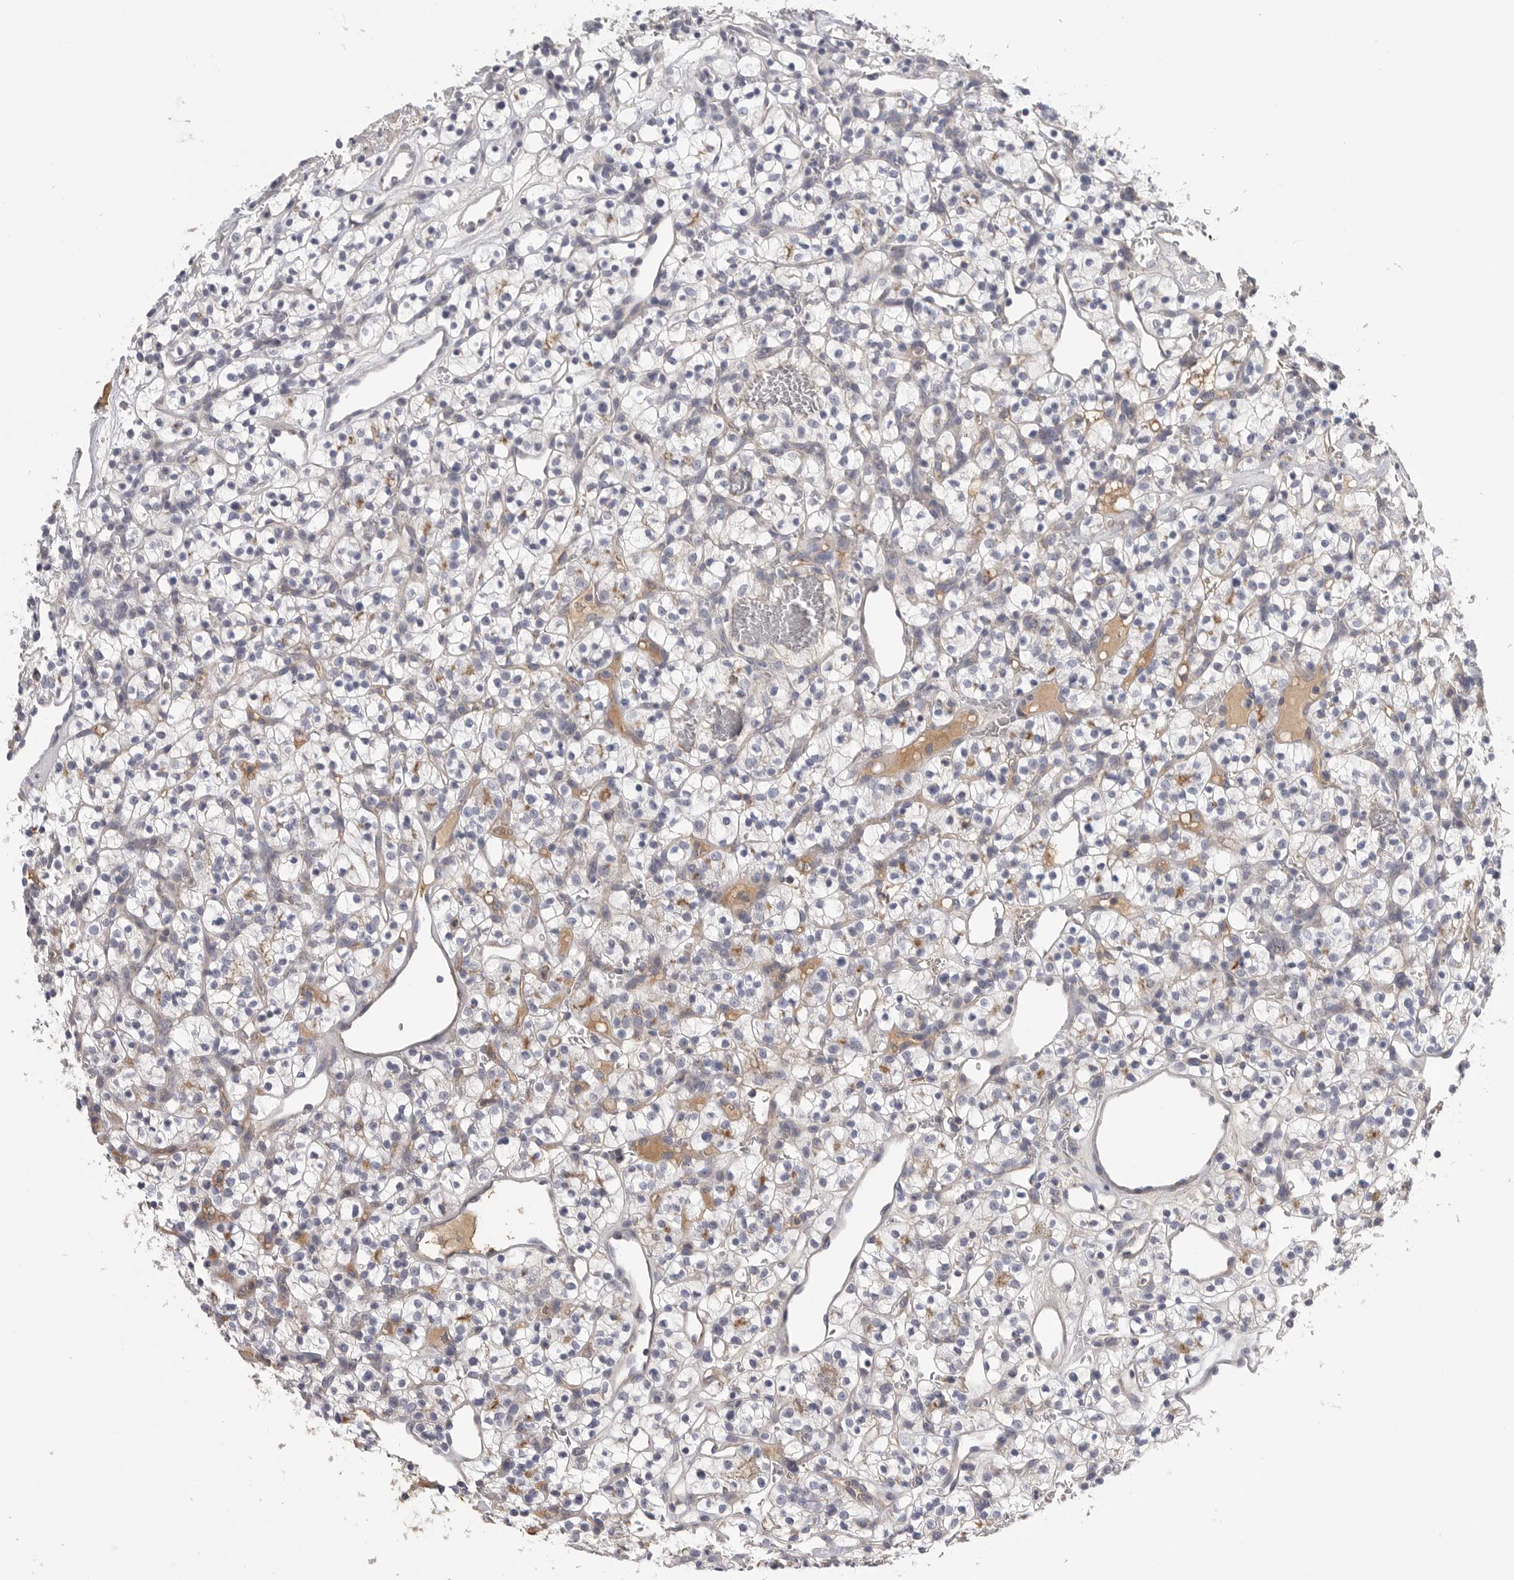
{"staining": {"intensity": "negative", "quantity": "none", "location": "none"}, "tissue": "renal cancer", "cell_type": "Tumor cells", "image_type": "cancer", "snomed": [{"axis": "morphology", "description": "Adenocarcinoma, NOS"}, {"axis": "topography", "description": "Kidney"}], "caption": "High power microscopy histopathology image of an IHC photomicrograph of renal cancer (adenocarcinoma), revealing no significant expression in tumor cells.", "gene": "SDC3", "patient": {"sex": "female", "age": 57}}